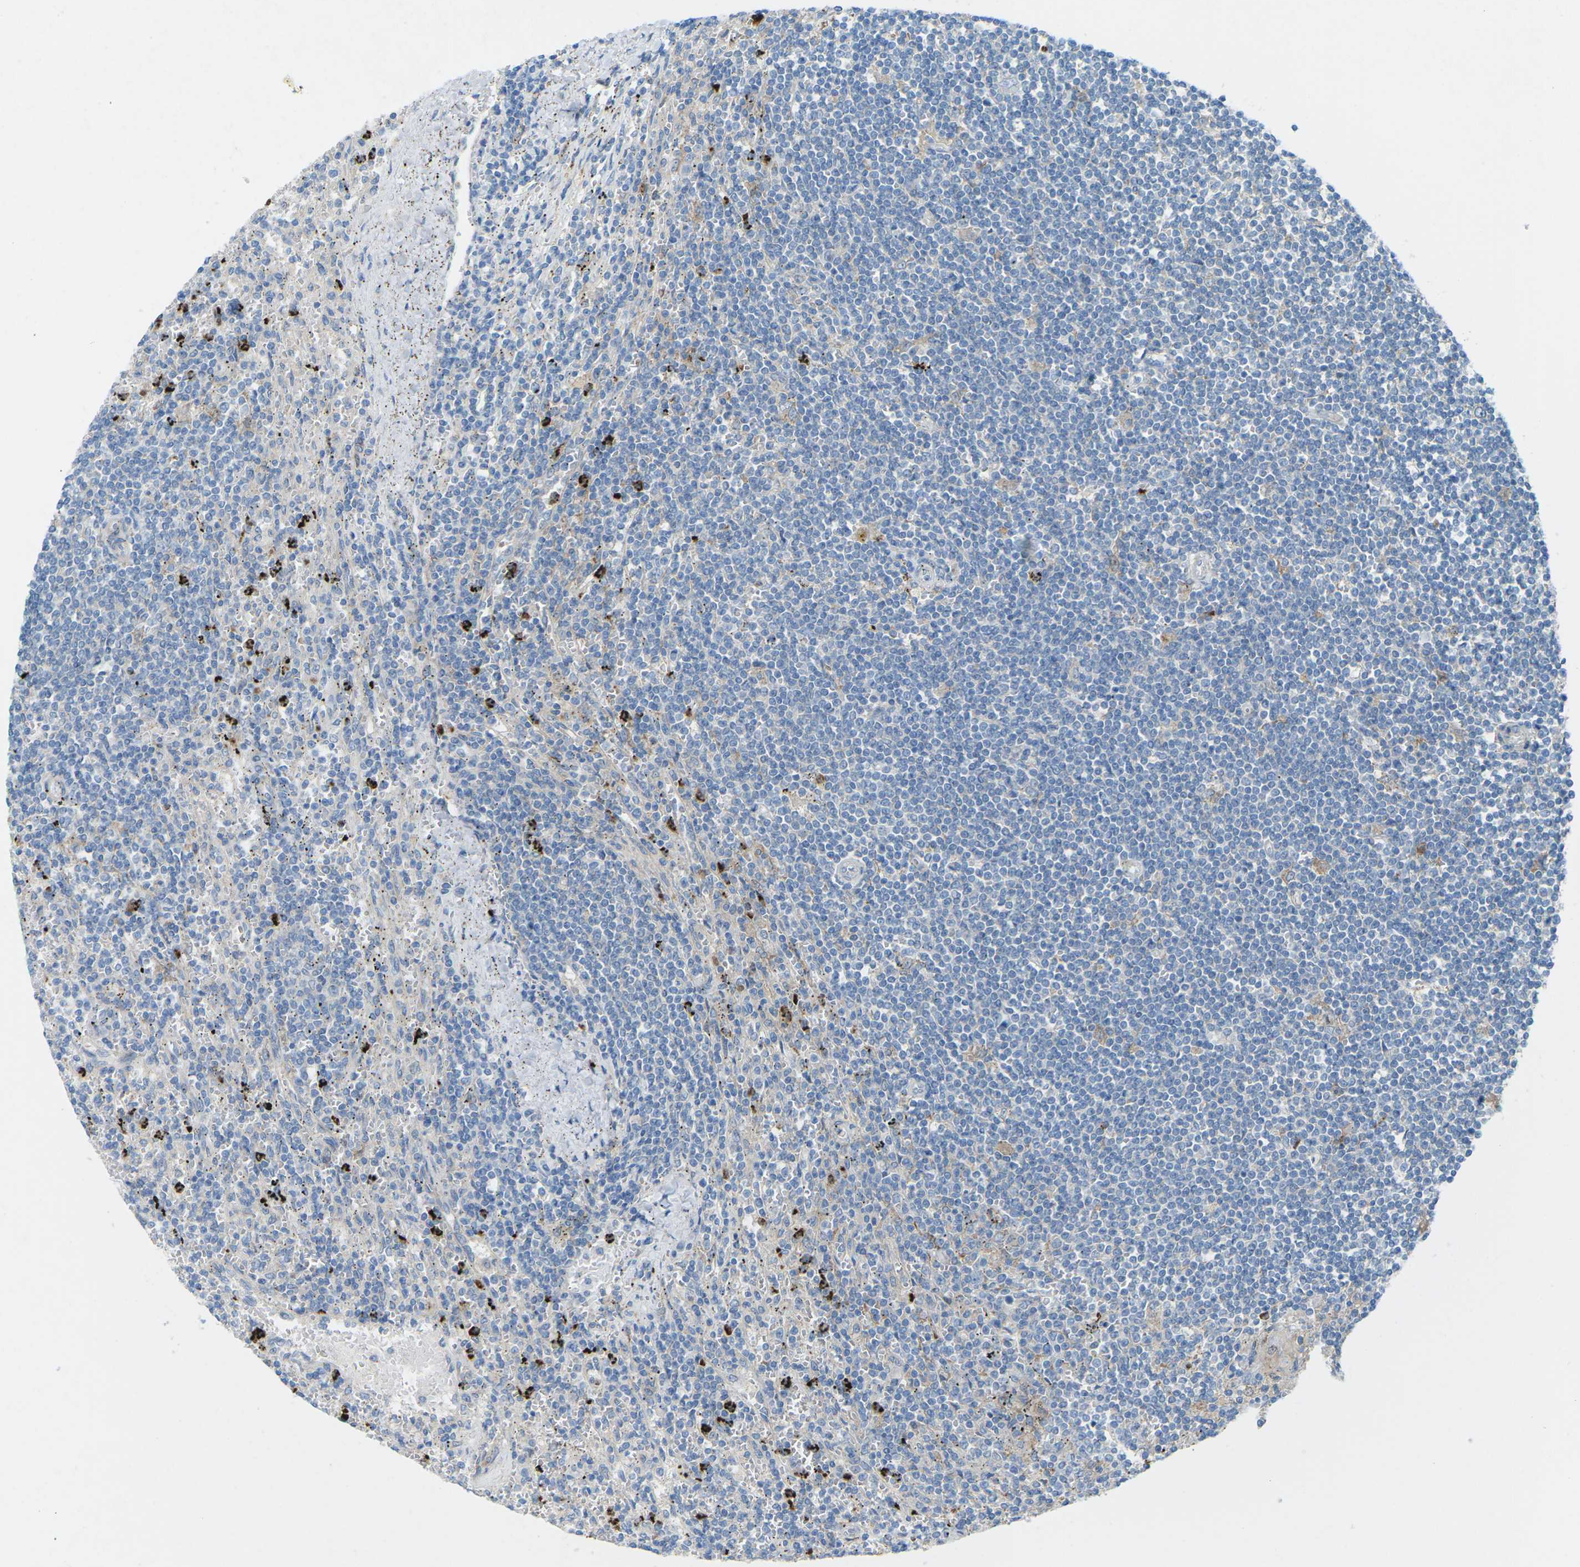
{"staining": {"intensity": "negative", "quantity": "none", "location": "none"}, "tissue": "lymphoma", "cell_type": "Tumor cells", "image_type": "cancer", "snomed": [{"axis": "morphology", "description": "Malignant lymphoma, non-Hodgkin's type, Low grade"}, {"axis": "topography", "description": "Spleen"}], "caption": "IHC micrograph of neoplastic tissue: lymphoma stained with DAB (3,3'-diaminobenzidine) displays no significant protein expression in tumor cells.", "gene": "STK11", "patient": {"sex": "male", "age": 76}}